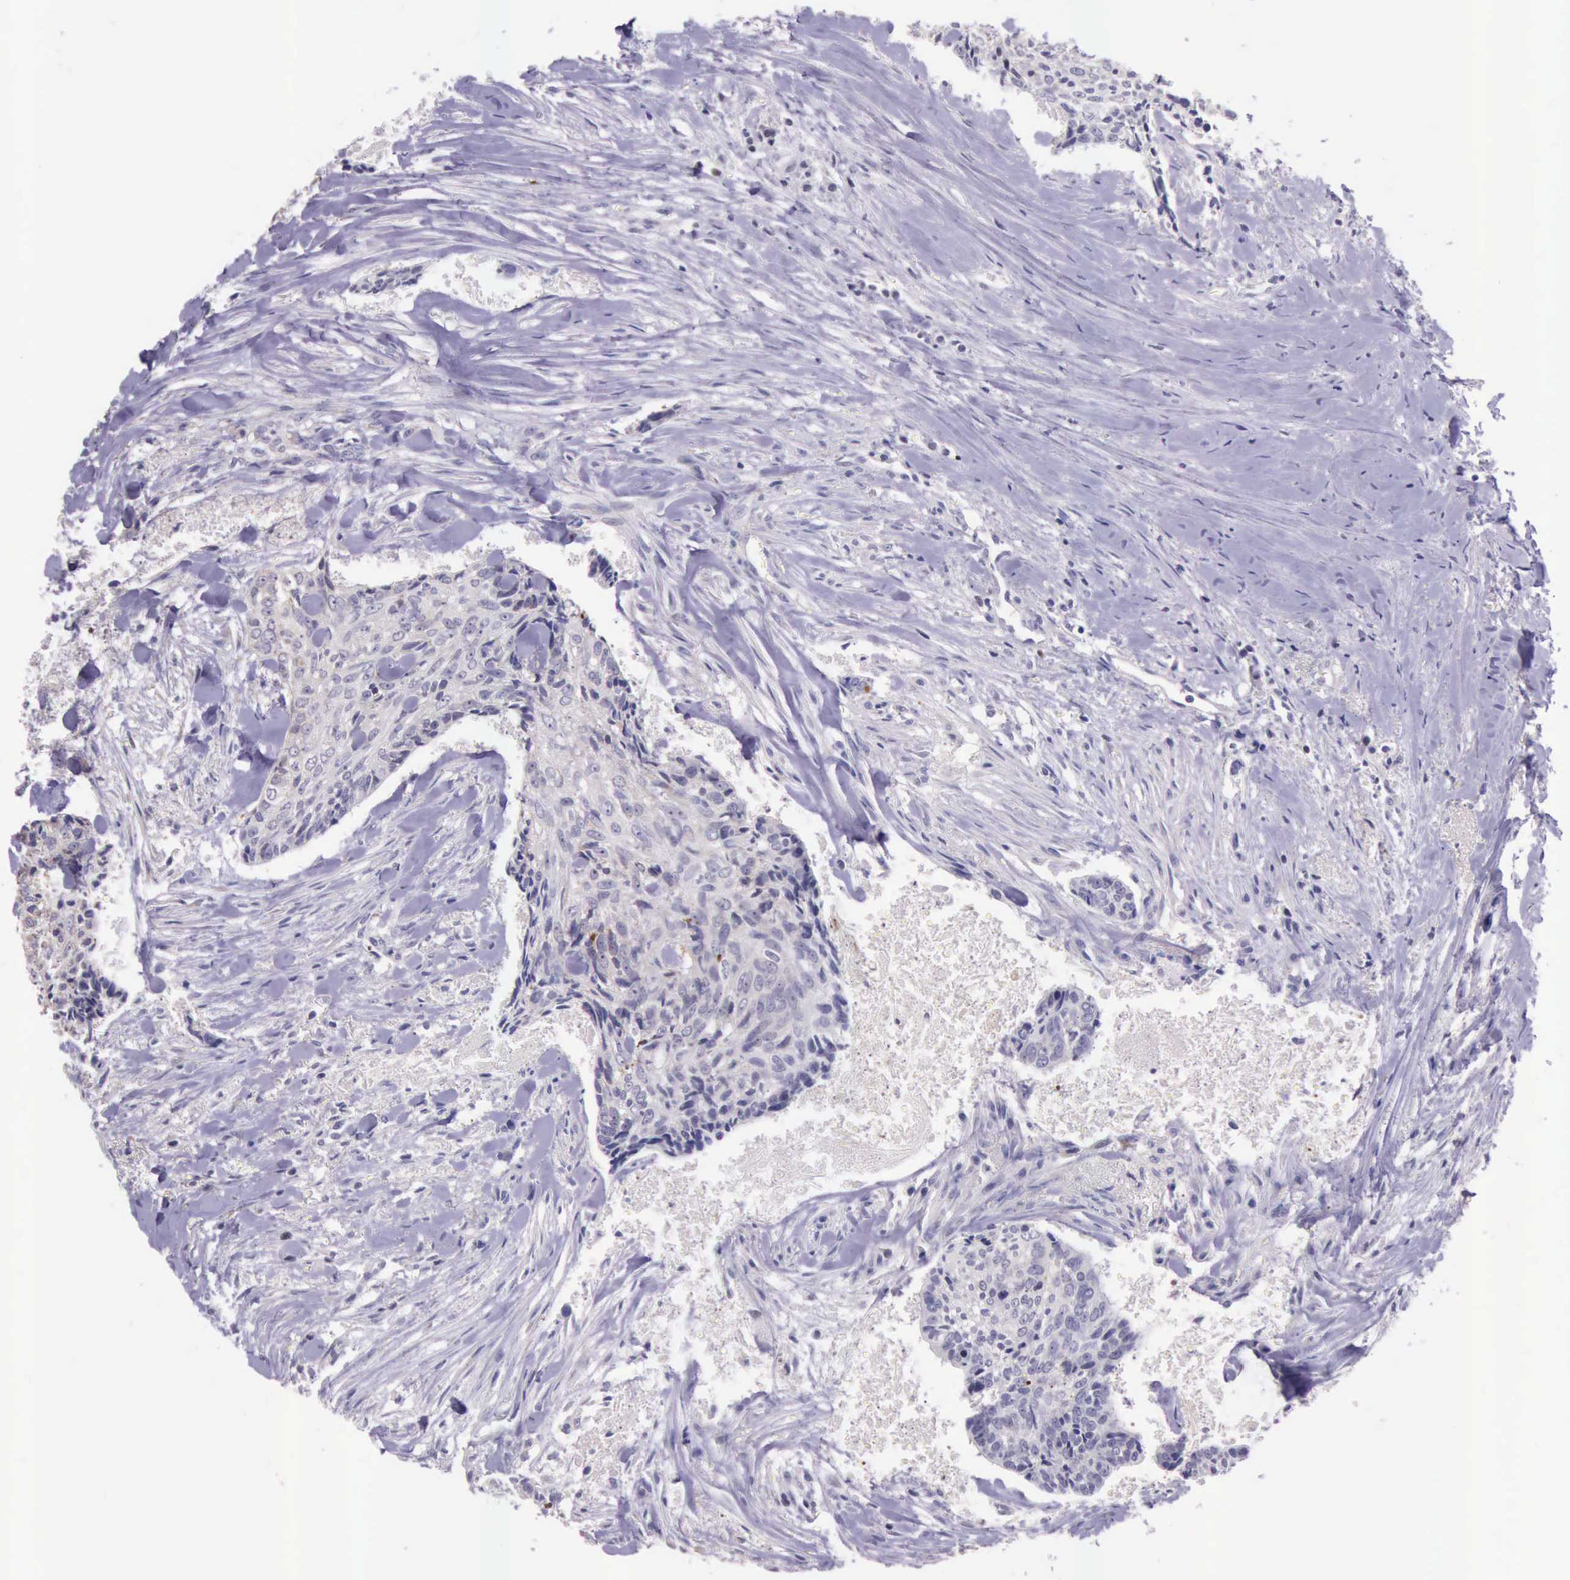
{"staining": {"intensity": "negative", "quantity": "none", "location": "none"}, "tissue": "head and neck cancer", "cell_type": "Tumor cells", "image_type": "cancer", "snomed": [{"axis": "morphology", "description": "Squamous cell carcinoma, NOS"}, {"axis": "topography", "description": "Salivary gland"}, {"axis": "topography", "description": "Head-Neck"}], "caption": "This is an immunohistochemistry photomicrograph of human head and neck cancer. There is no positivity in tumor cells.", "gene": "PARP1", "patient": {"sex": "male", "age": 70}}